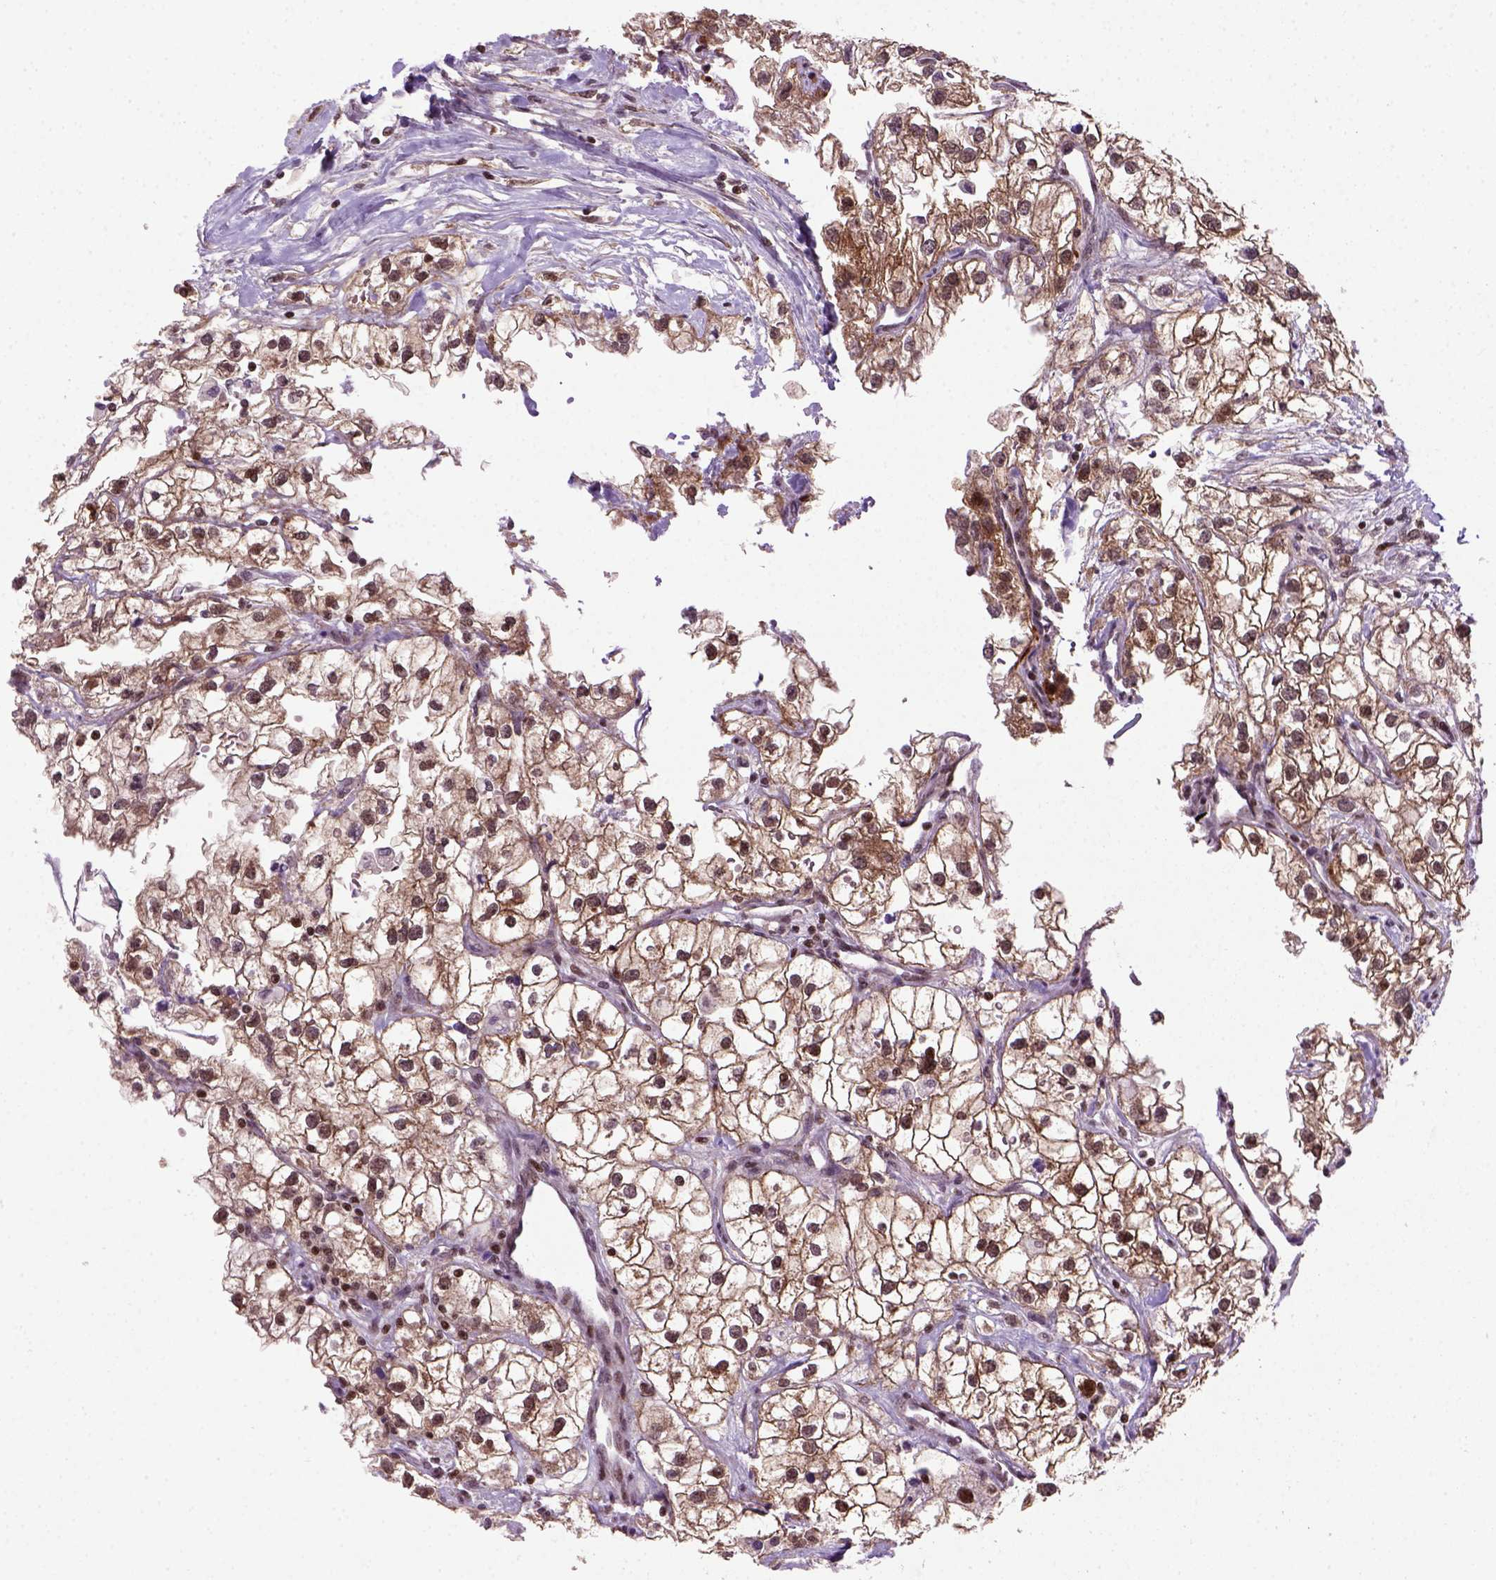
{"staining": {"intensity": "moderate", "quantity": ">75%", "location": "nuclear"}, "tissue": "renal cancer", "cell_type": "Tumor cells", "image_type": "cancer", "snomed": [{"axis": "morphology", "description": "Adenocarcinoma, NOS"}, {"axis": "topography", "description": "Kidney"}], "caption": "A brown stain shows moderate nuclear positivity of a protein in adenocarcinoma (renal) tumor cells.", "gene": "MGMT", "patient": {"sex": "male", "age": 59}}